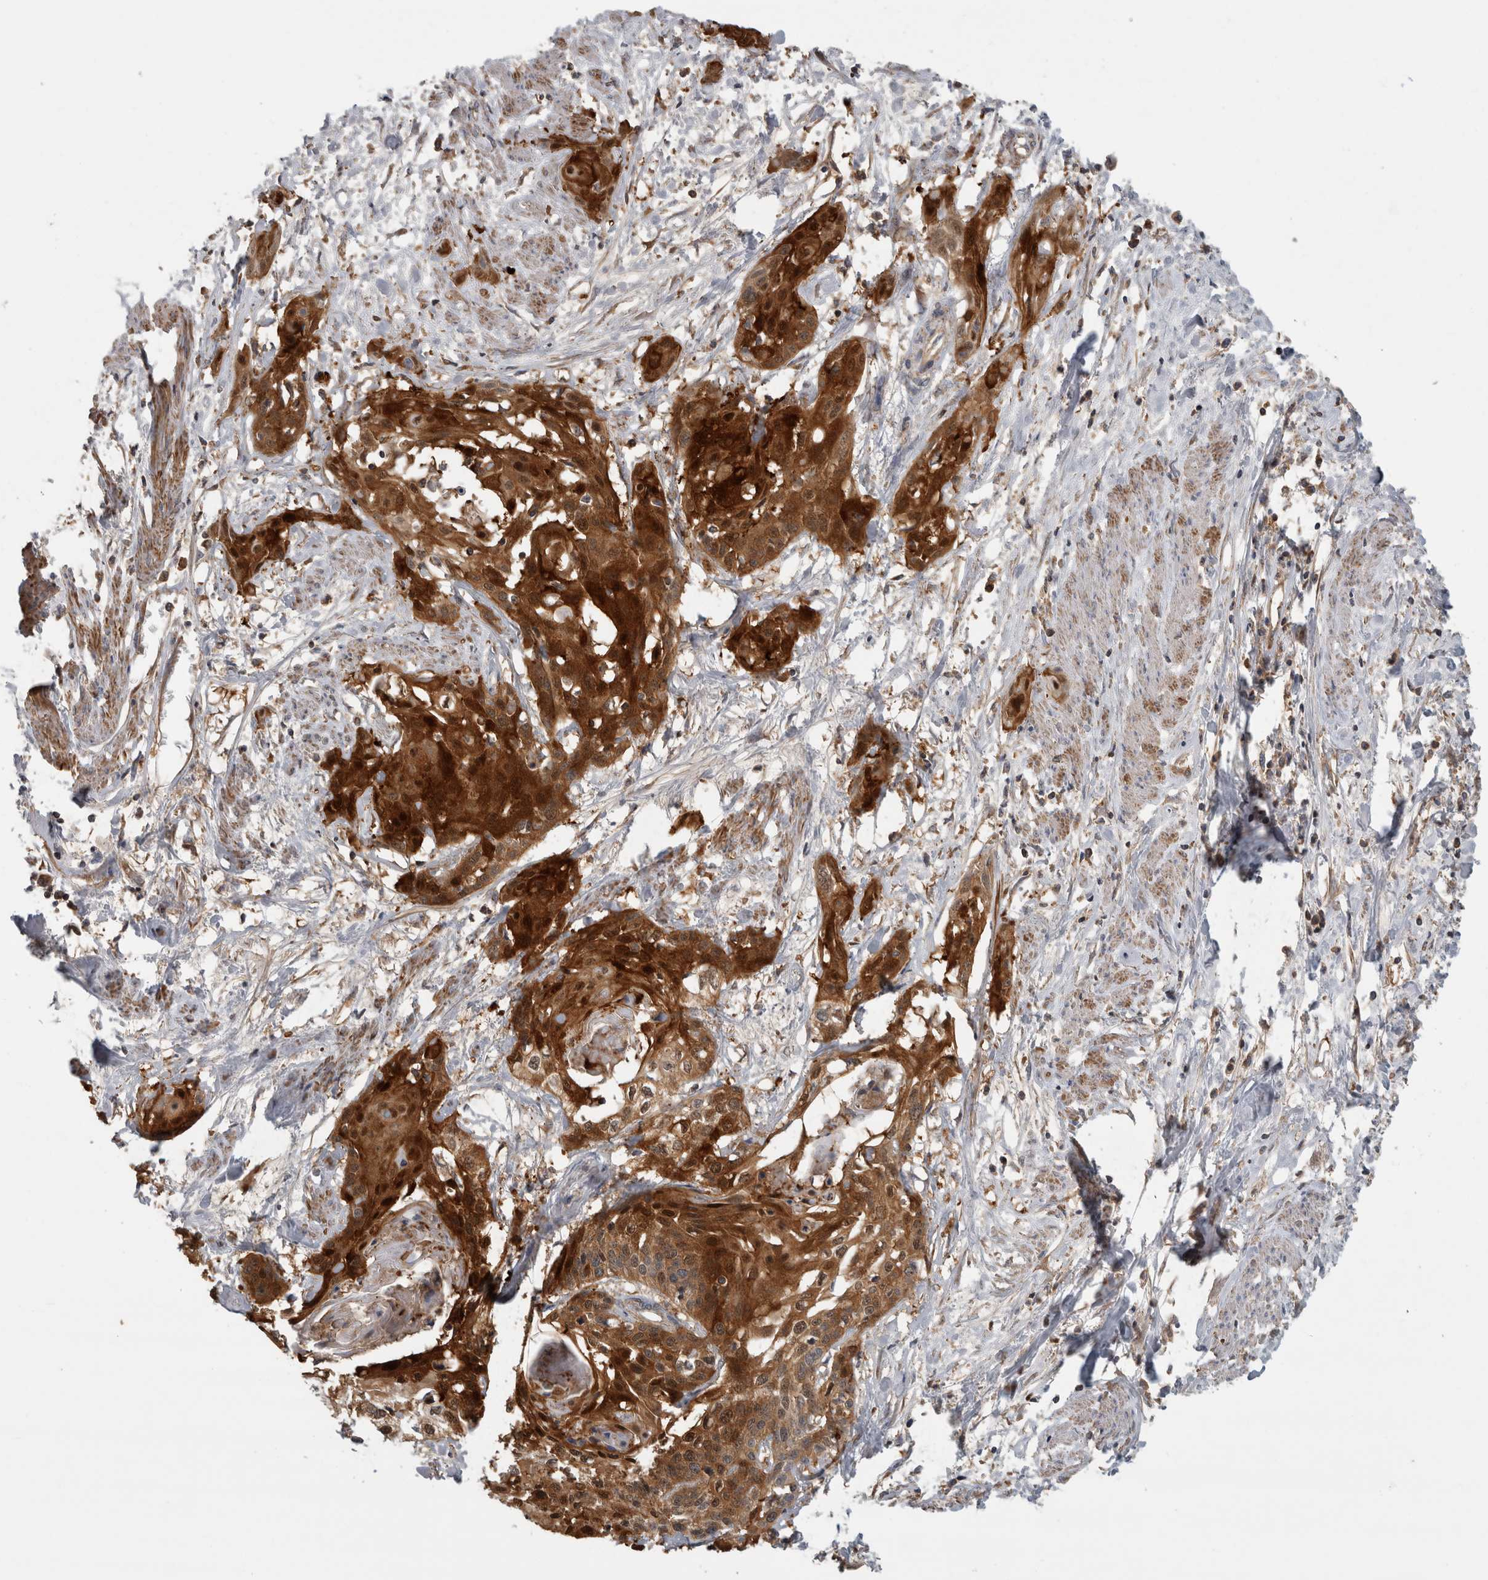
{"staining": {"intensity": "strong", "quantity": ">75%", "location": "cytoplasmic/membranous,nuclear"}, "tissue": "cervical cancer", "cell_type": "Tumor cells", "image_type": "cancer", "snomed": [{"axis": "morphology", "description": "Squamous cell carcinoma, NOS"}, {"axis": "topography", "description": "Cervix"}], "caption": "IHC (DAB (3,3'-diaminobenzidine)) staining of human cervical cancer (squamous cell carcinoma) shows strong cytoplasmic/membranous and nuclear protein staining in about >75% of tumor cells. (DAB (3,3'-diaminobenzidine) IHC, brown staining for protein, blue staining for nuclei).", "gene": "SFXN2", "patient": {"sex": "female", "age": 57}}